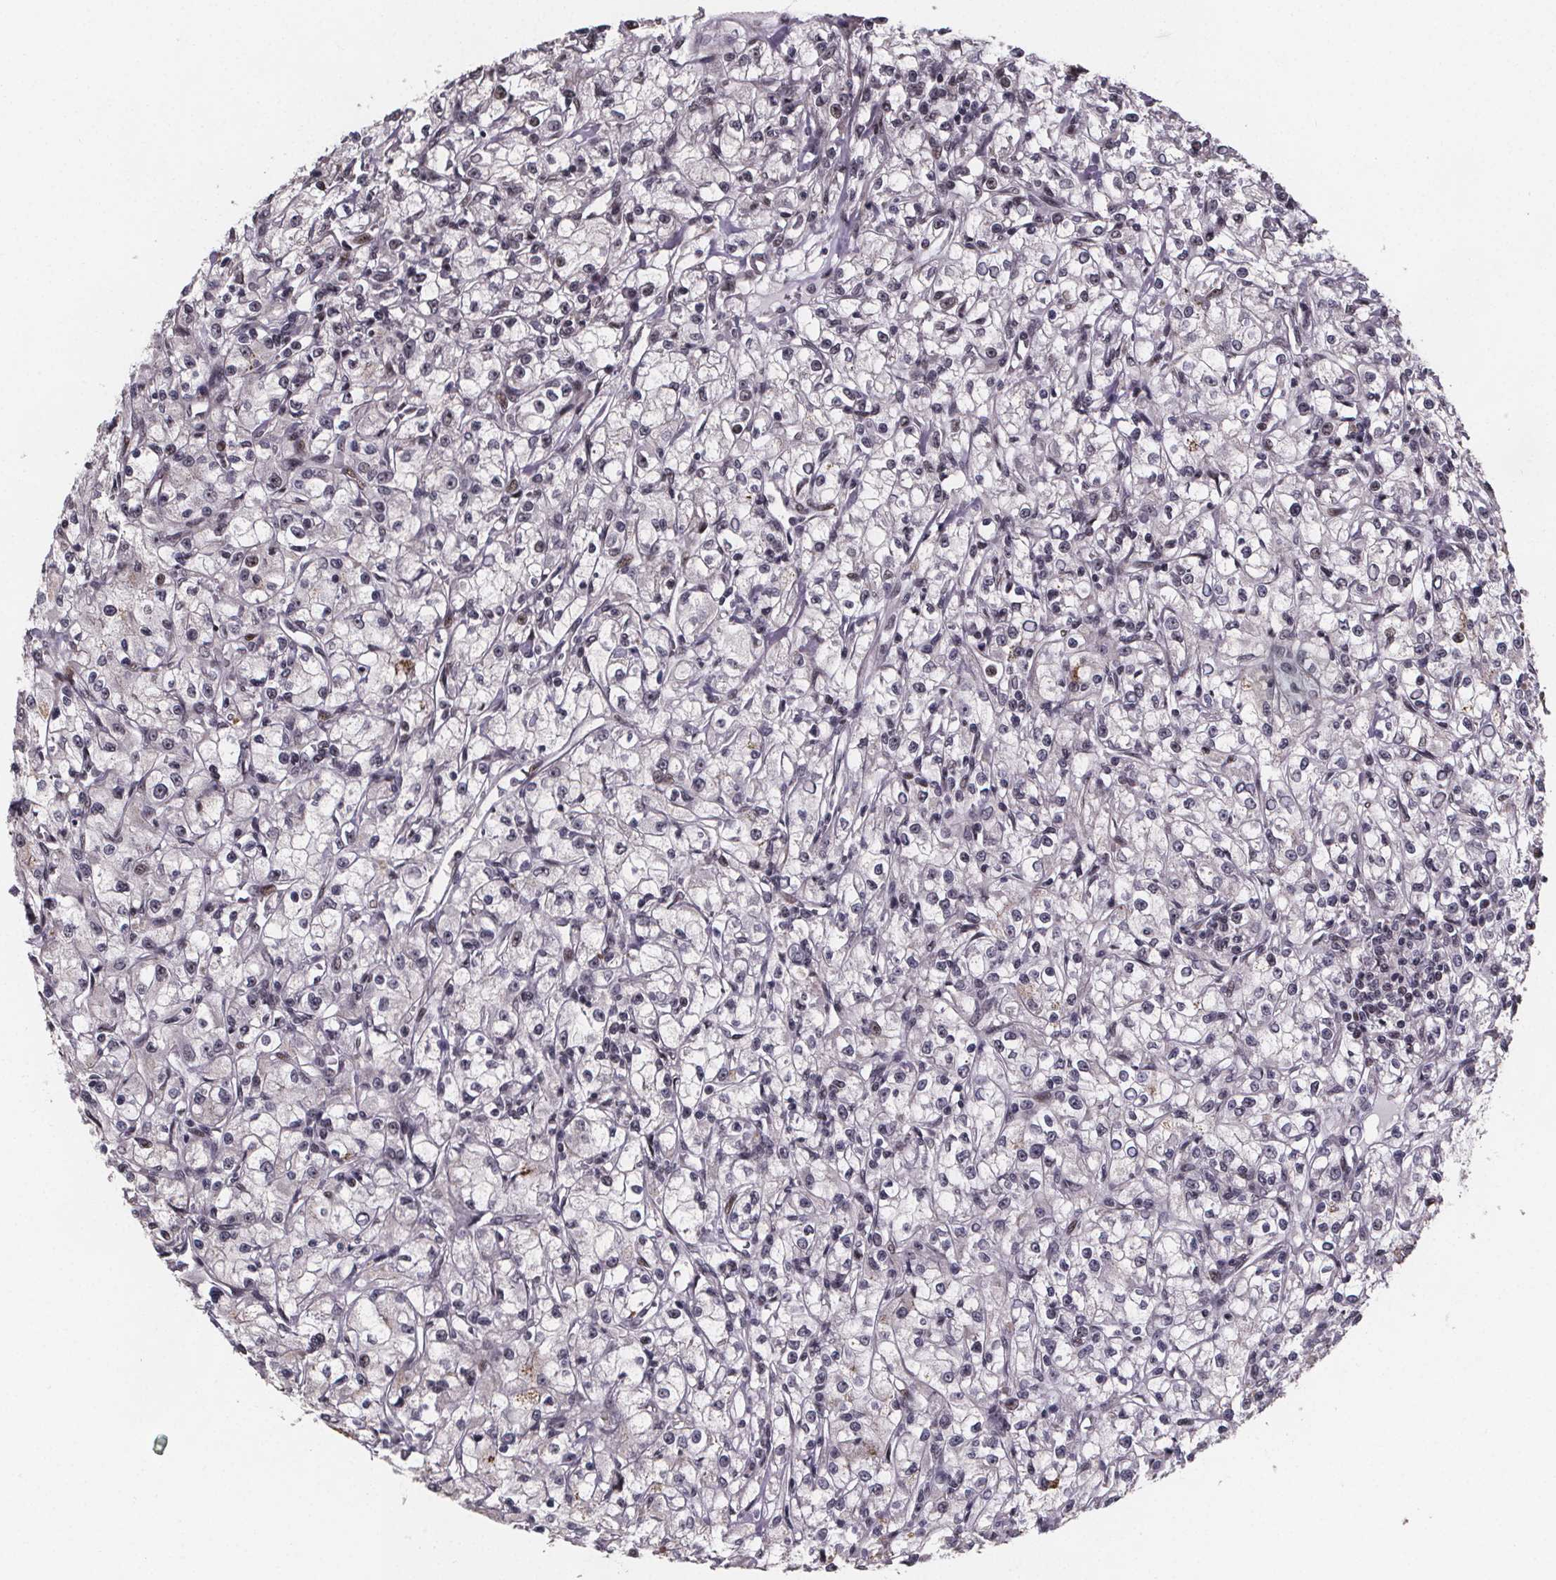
{"staining": {"intensity": "negative", "quantity": "none", "location": "none"}, "tissue": "renal cancer", "cell_type": "Tumor cells", "image_type": "cancer", "snomed": [{"axis": "morphology", "description": "Adenocarcinoma, NOS"}, {"axis": "topography", "description": "Kidney"}], "caption": "Immunohistochemical staining of human renal adenocarcinoma exhibits no significant expression in tumor cells.", "gene": "U2SURP", "patient": {"sex": "female", "age": 59}}